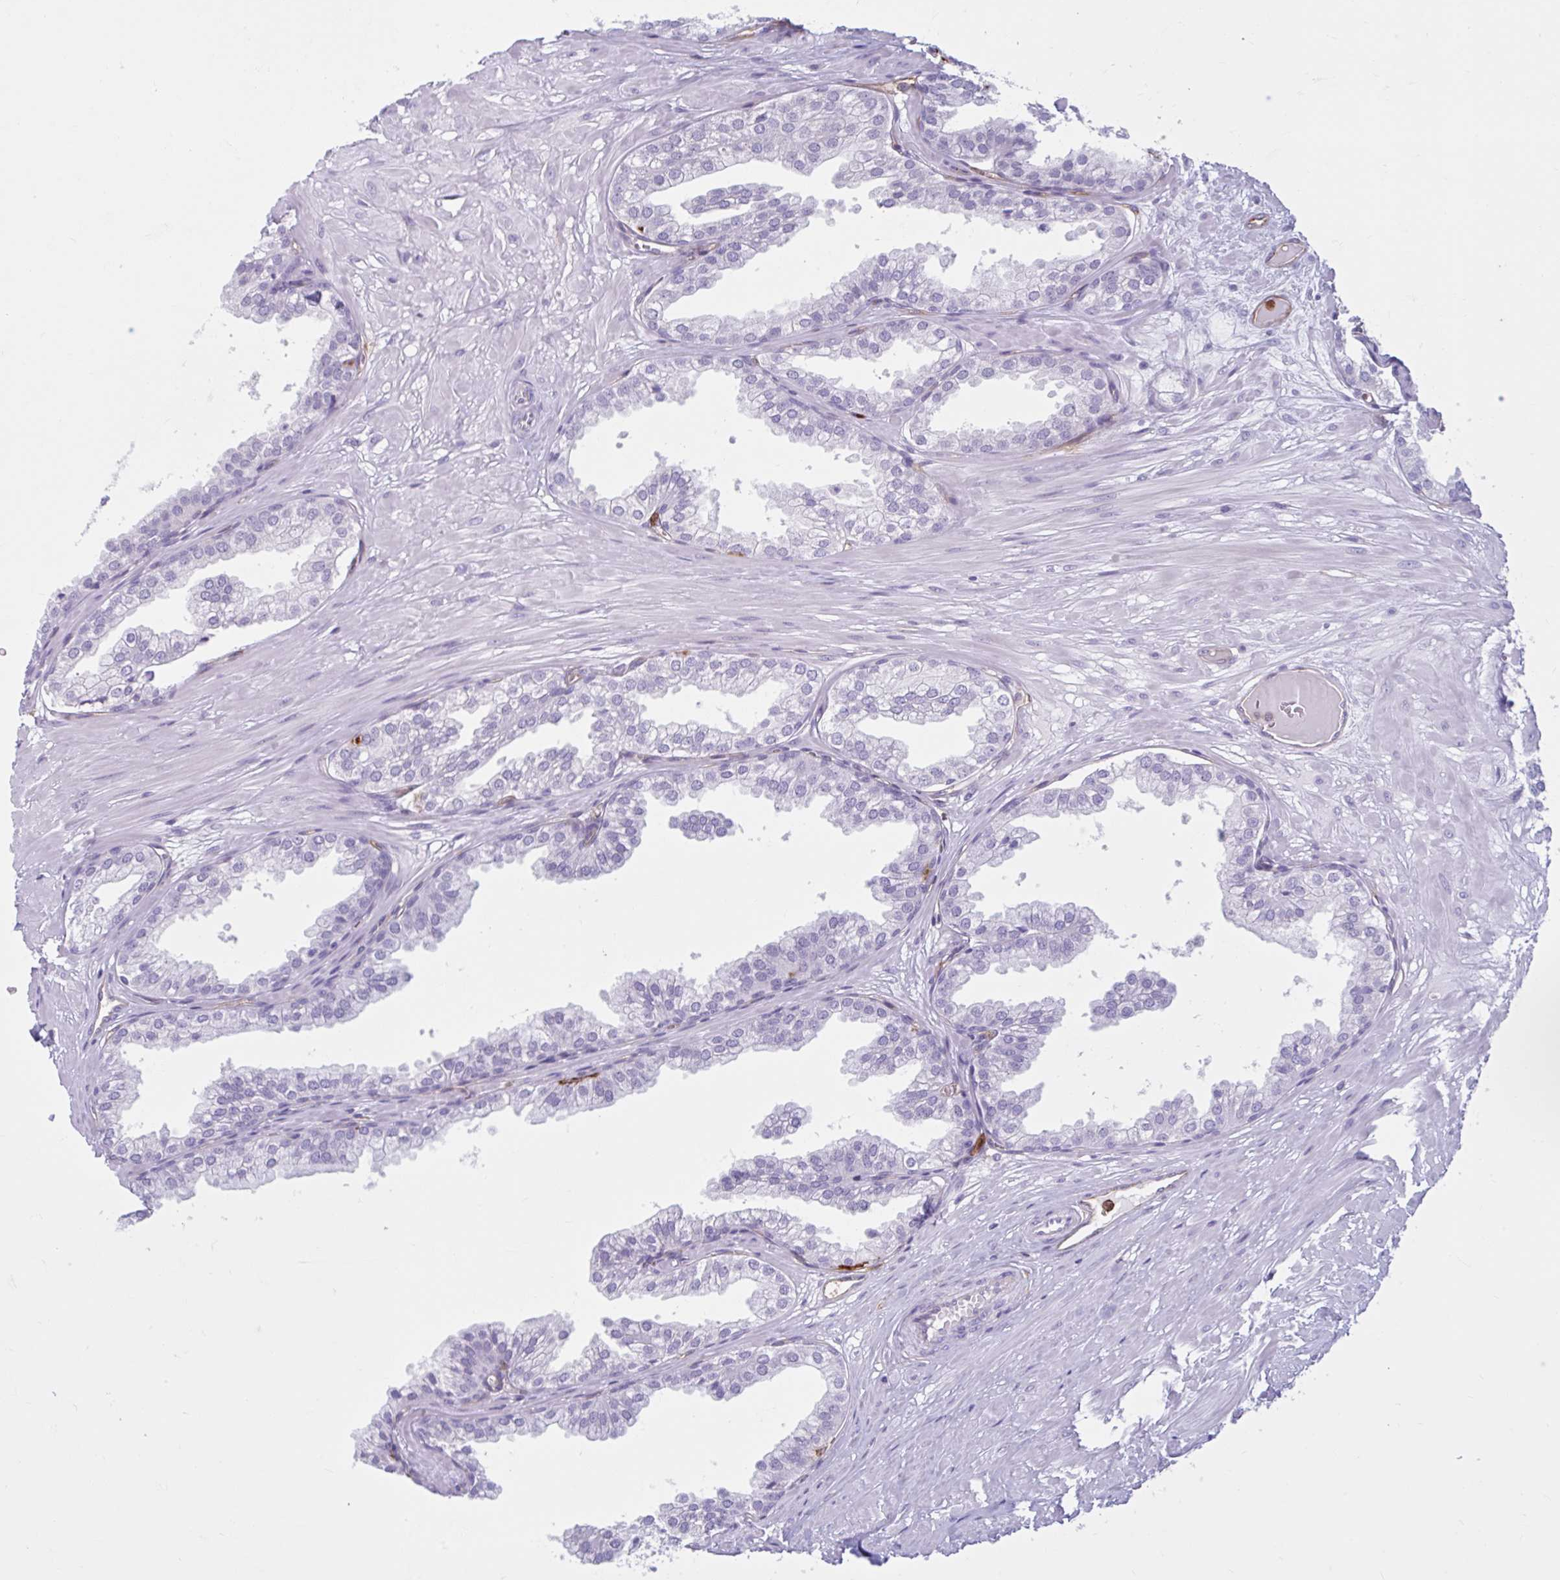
{"staining": {"intensity": "negative", "quantity": "none", "location": "none"}, "tissue": "prostate", "cell_type": "Glandular cells", "image_type": "normal", "snomed": [{"axis": "morphology", "description": "Normal tissue, NOS"}, {"axis": "topography", "description": "Prostate"}, {"axis": "topography", "description": "Peripheral nerve tissue"}], "caption": "High magnification brightfield microscopy of benign prostate stained with DAB (brown) and counterstained with hematoxylin (blue): glandular cells show no significant positivity. (Immunohistochemistry (ihc), brightfield microscopy, high magnification).", "gene": "CEP120", "patient": {"sex": "male", "age": 55}}